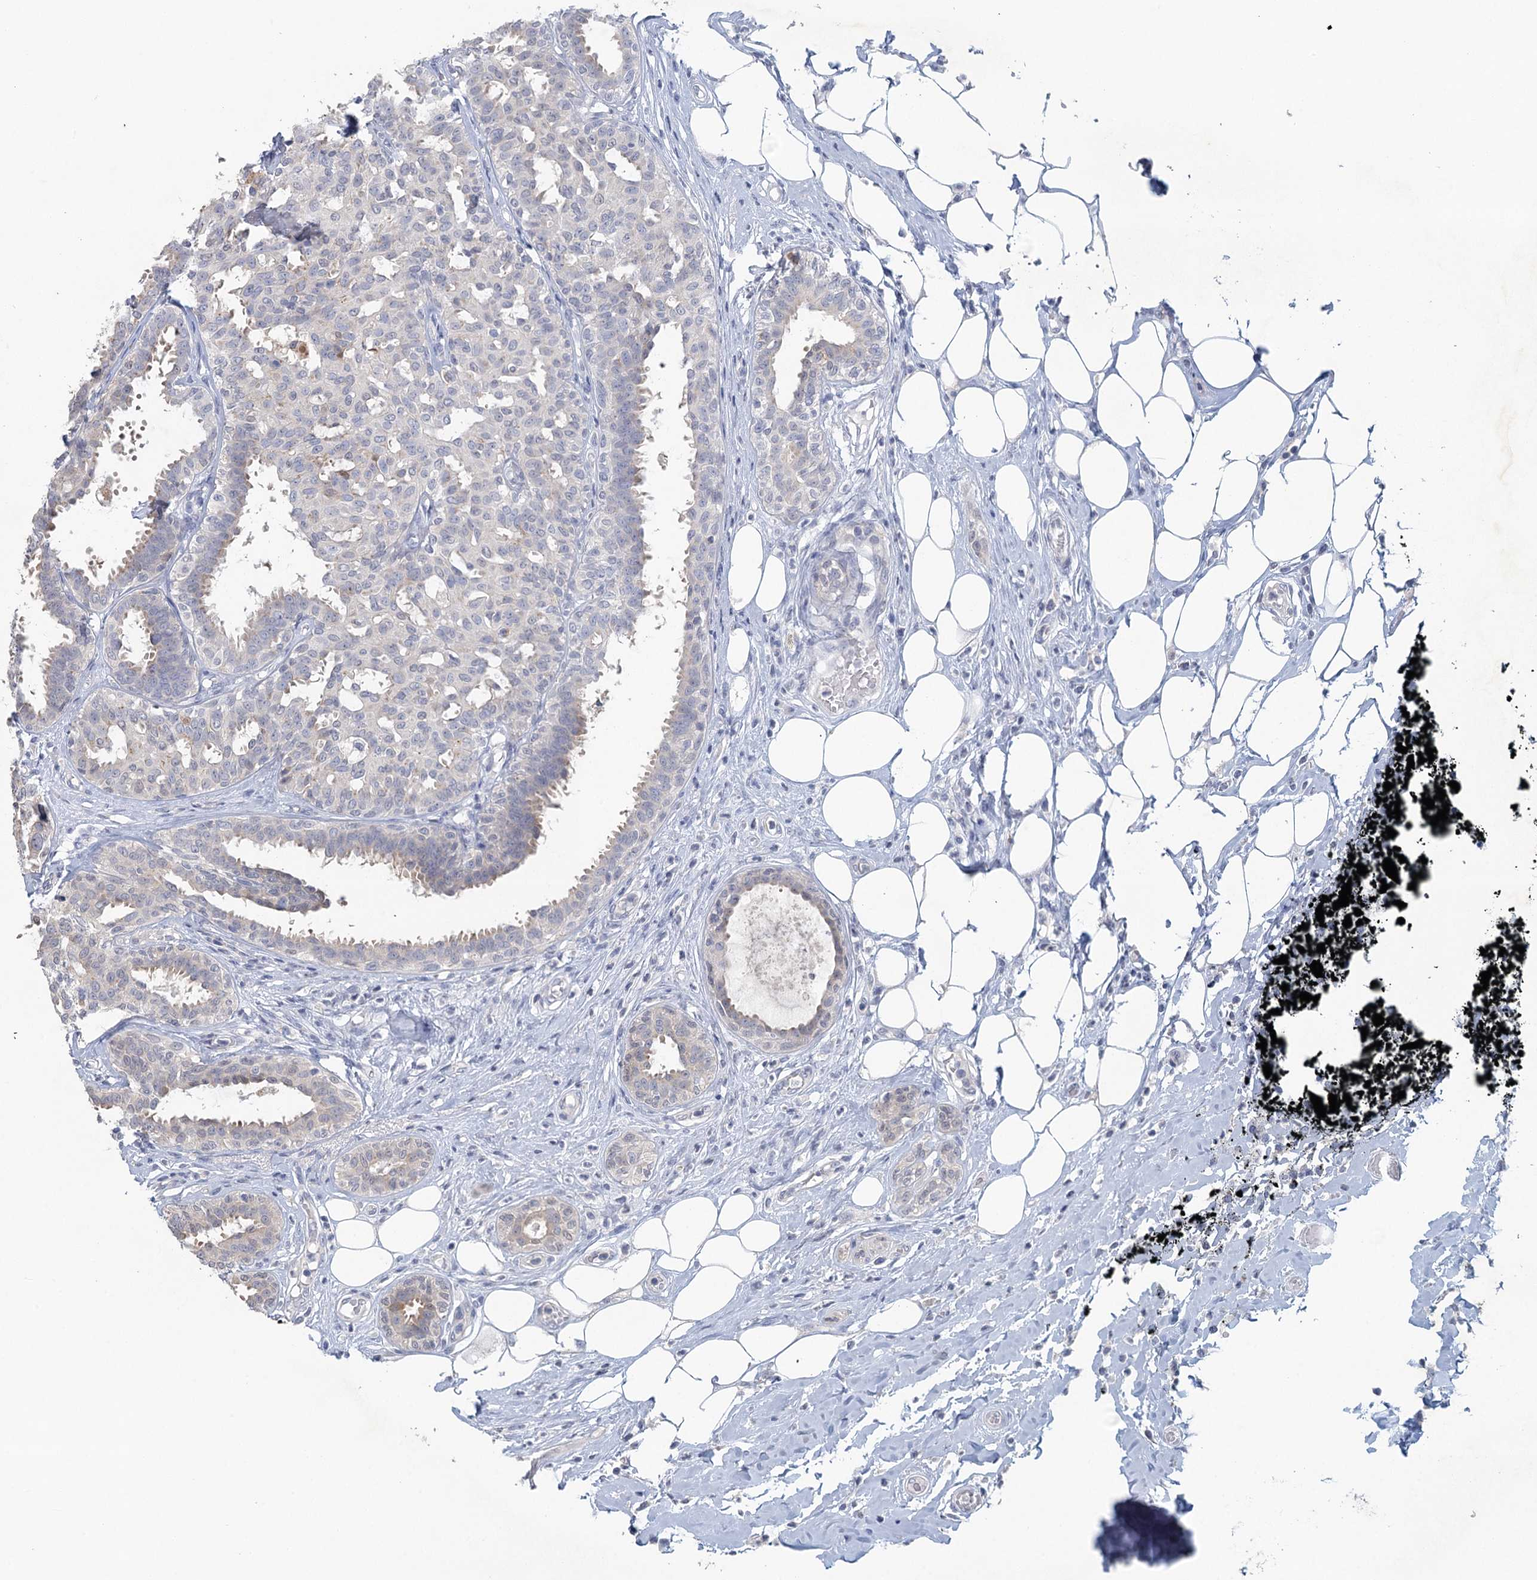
{"staining": {"intensity": "negative", "quantity": "none", "location": "none"}, "tissue": "breast cancer", "cell_type": "Tumor cells", "image_type": "cancer", "snomed": [{"axis": "morphology", "description": "Lobular carcinoma"}, {"axis": "topography", "description": "Breast"}], "caption": "Tumor cells are negative for brown protein staining in breast lobular carcinoma.", "gene": "MYO7B", "patient": {"sex": "female", "age": 51}}